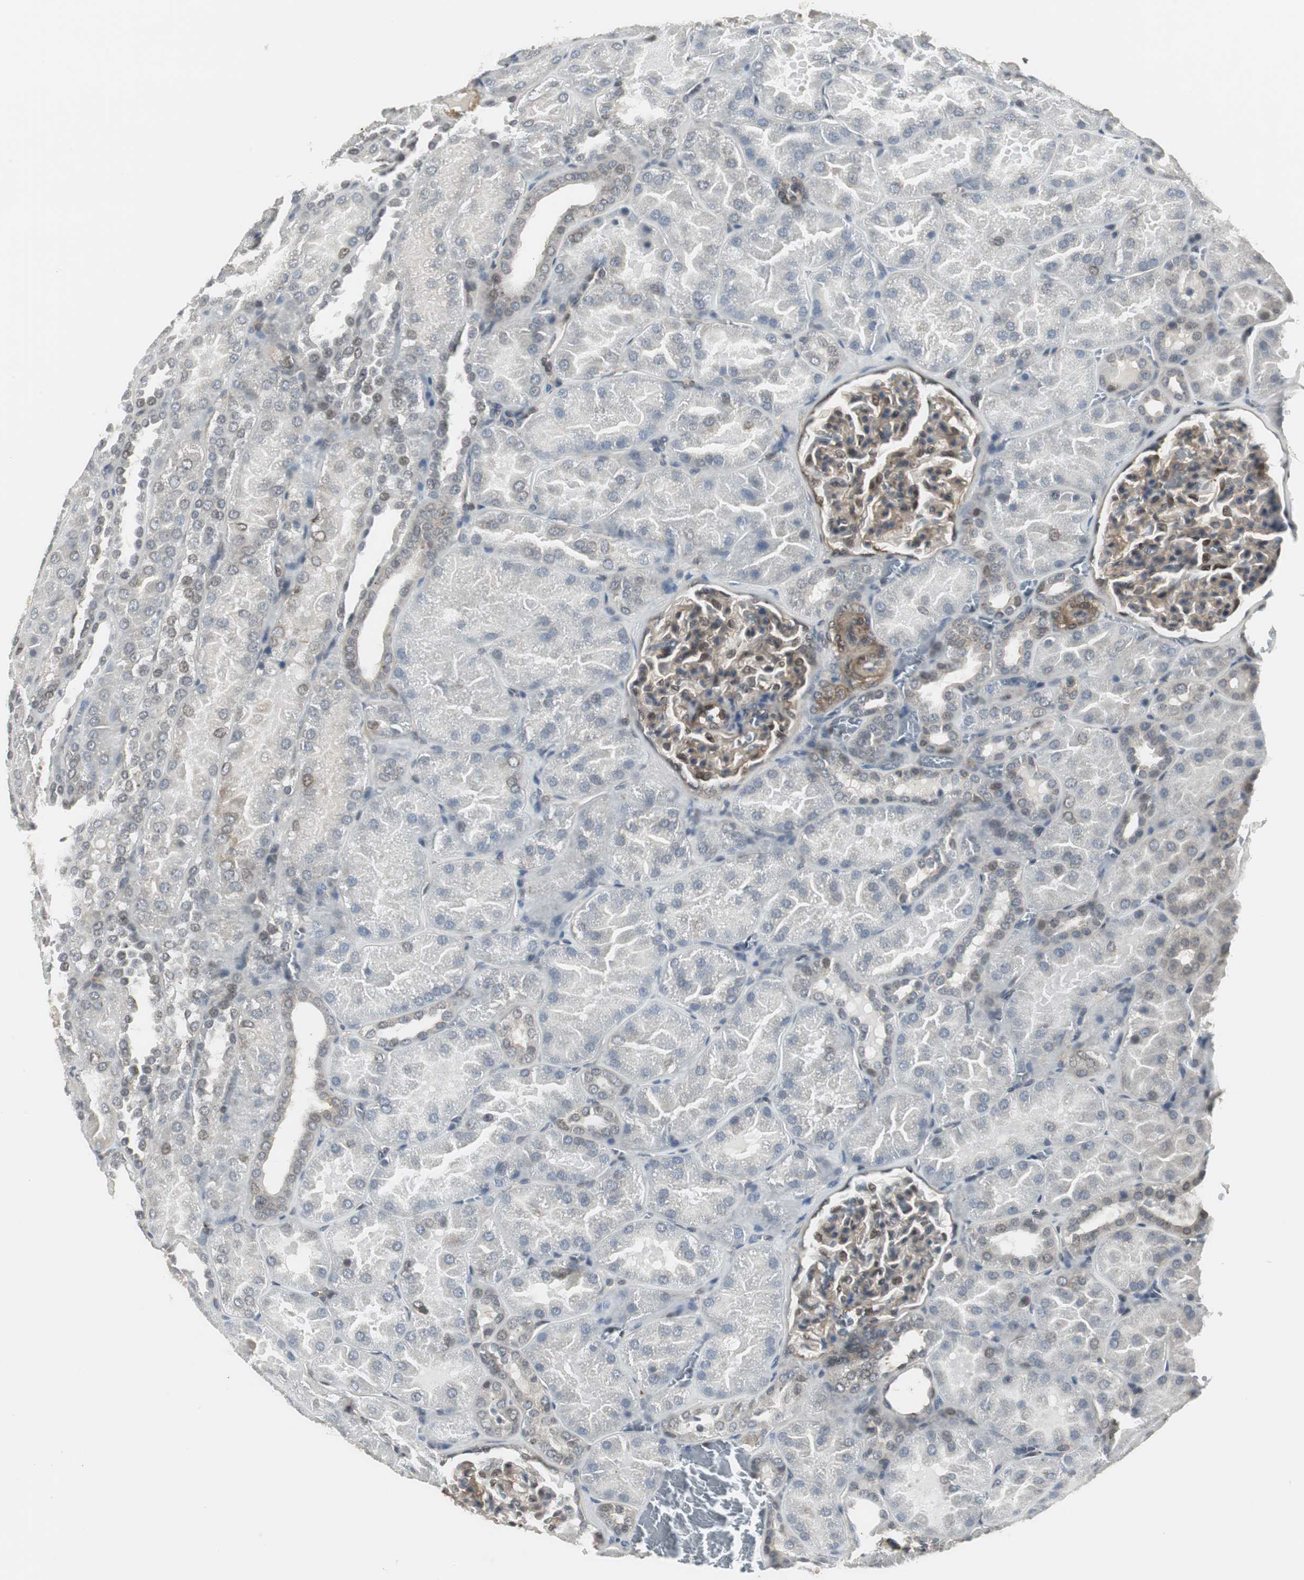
{"staining": {"intensity": "moderate", "quantity": "25%-75%", "location": "cytoplasmic/membranous"}, "tissue": "kidney", "cell_type": "Cells in glomeruli", "image_type": "normal", "snomed": [{"axis": "morphology", "description": "Normal tissue, NOS"}, {"axis": "topography", "description": "Kidney"}], "caption": "Immunohistochemistry (IHC) of unremarkable human kidney displays medium levels of moderate cytoplasmic/membranous expression in approximately 25%-75% of cells in glomeruli. (DAB = brown stain, brightfield microscopy at high magnification).", "gene": "SCYL3", "patient": {"sex": "male", "age": 28}}